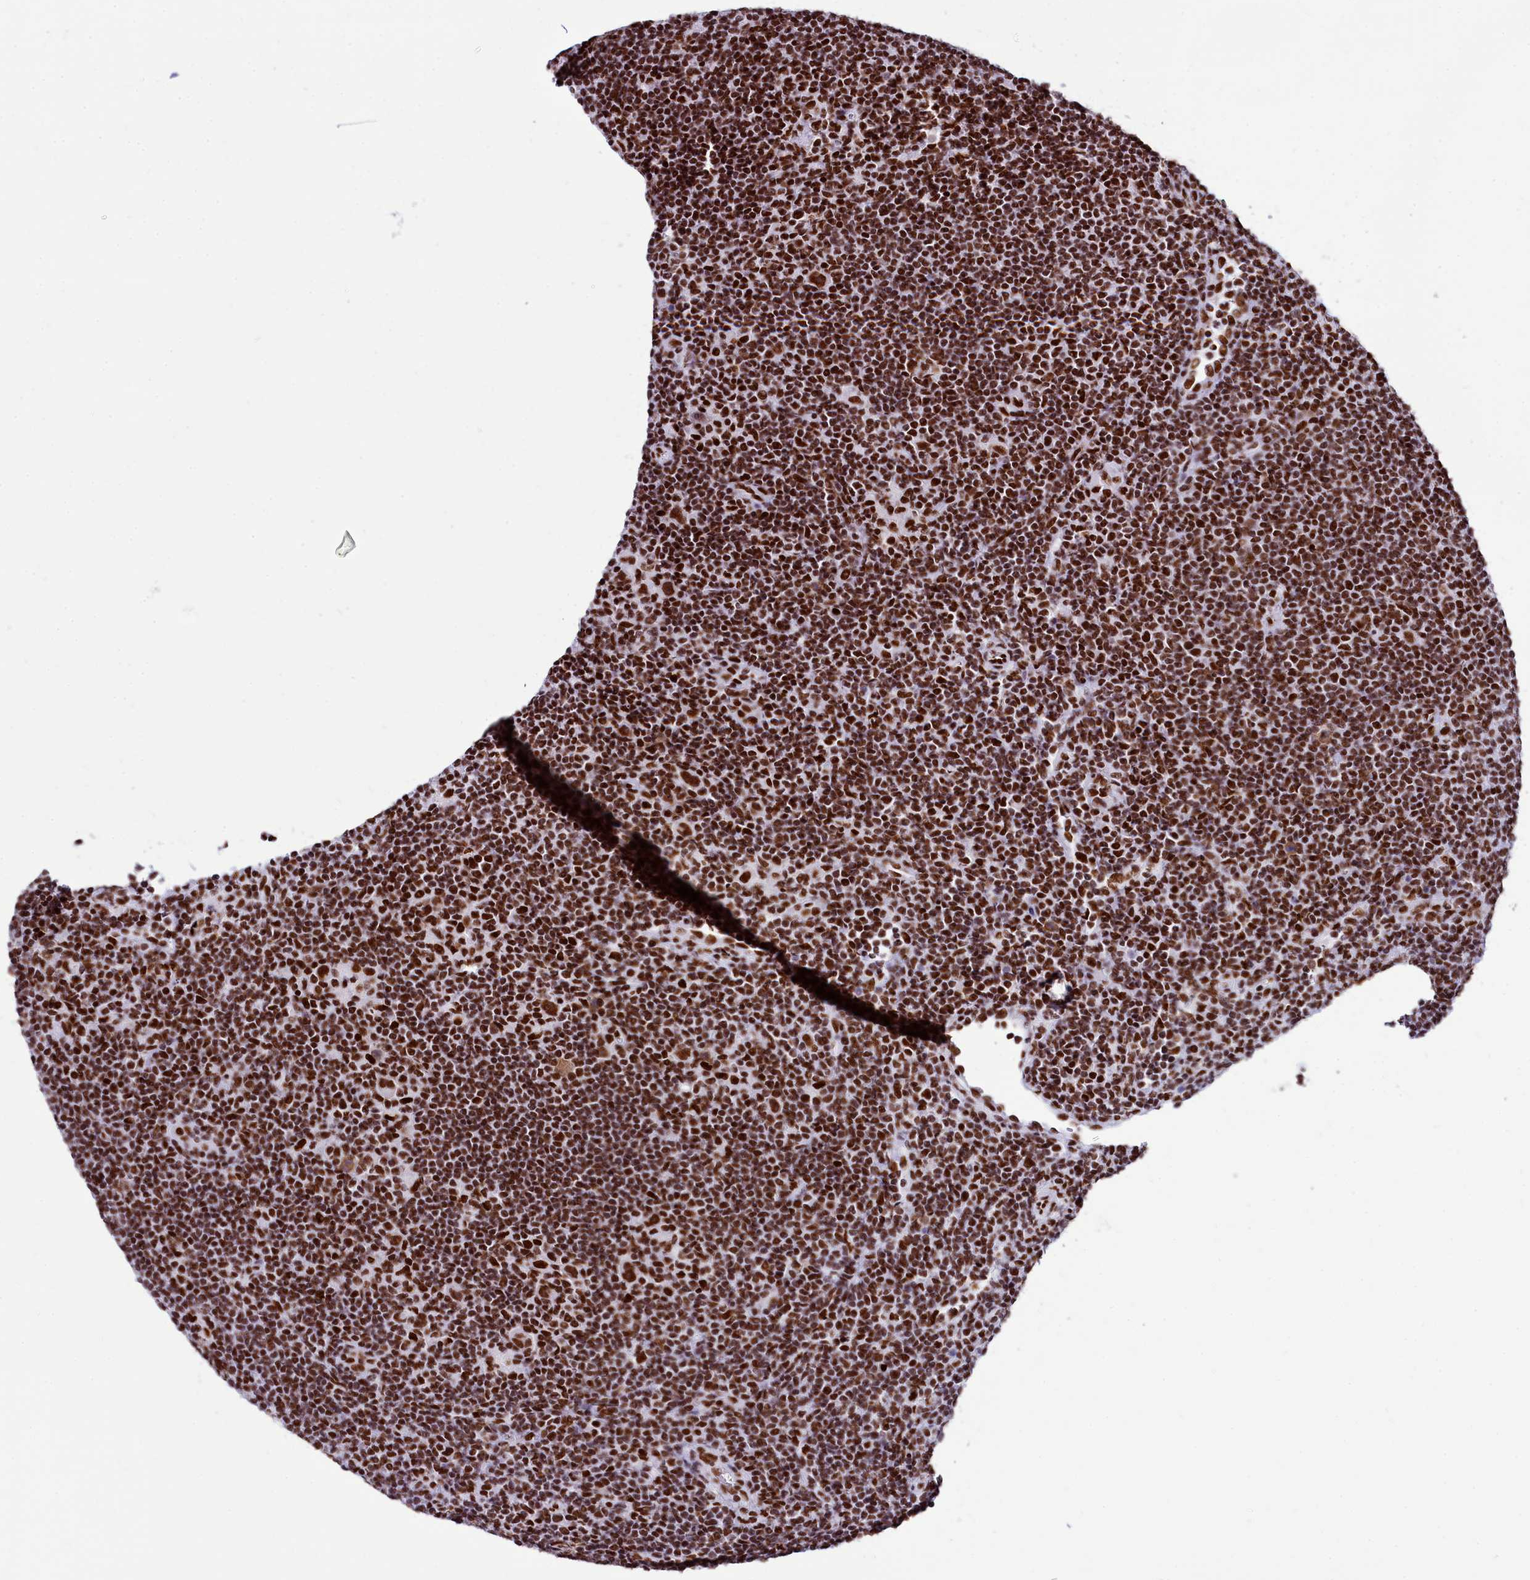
{"staining": {"intensity": "strong", "quantity": ">75%", "location": "nuclear"}, "tissue": "lymphoma", "cell_type": "Tumor cells", "image_type": "cancer", "snomed": [{"axis": "morphology", "description": "Hodgkin's disease, NOS"}, {"axis": "topography", "description": "Lymph node"}], "caption": "The immunohistochemical stain shows strong nuclear positivity in tumor cells of lymphoma tissue.", "gene": "RALY", "patient": {"sex": "female", "age": 57}}